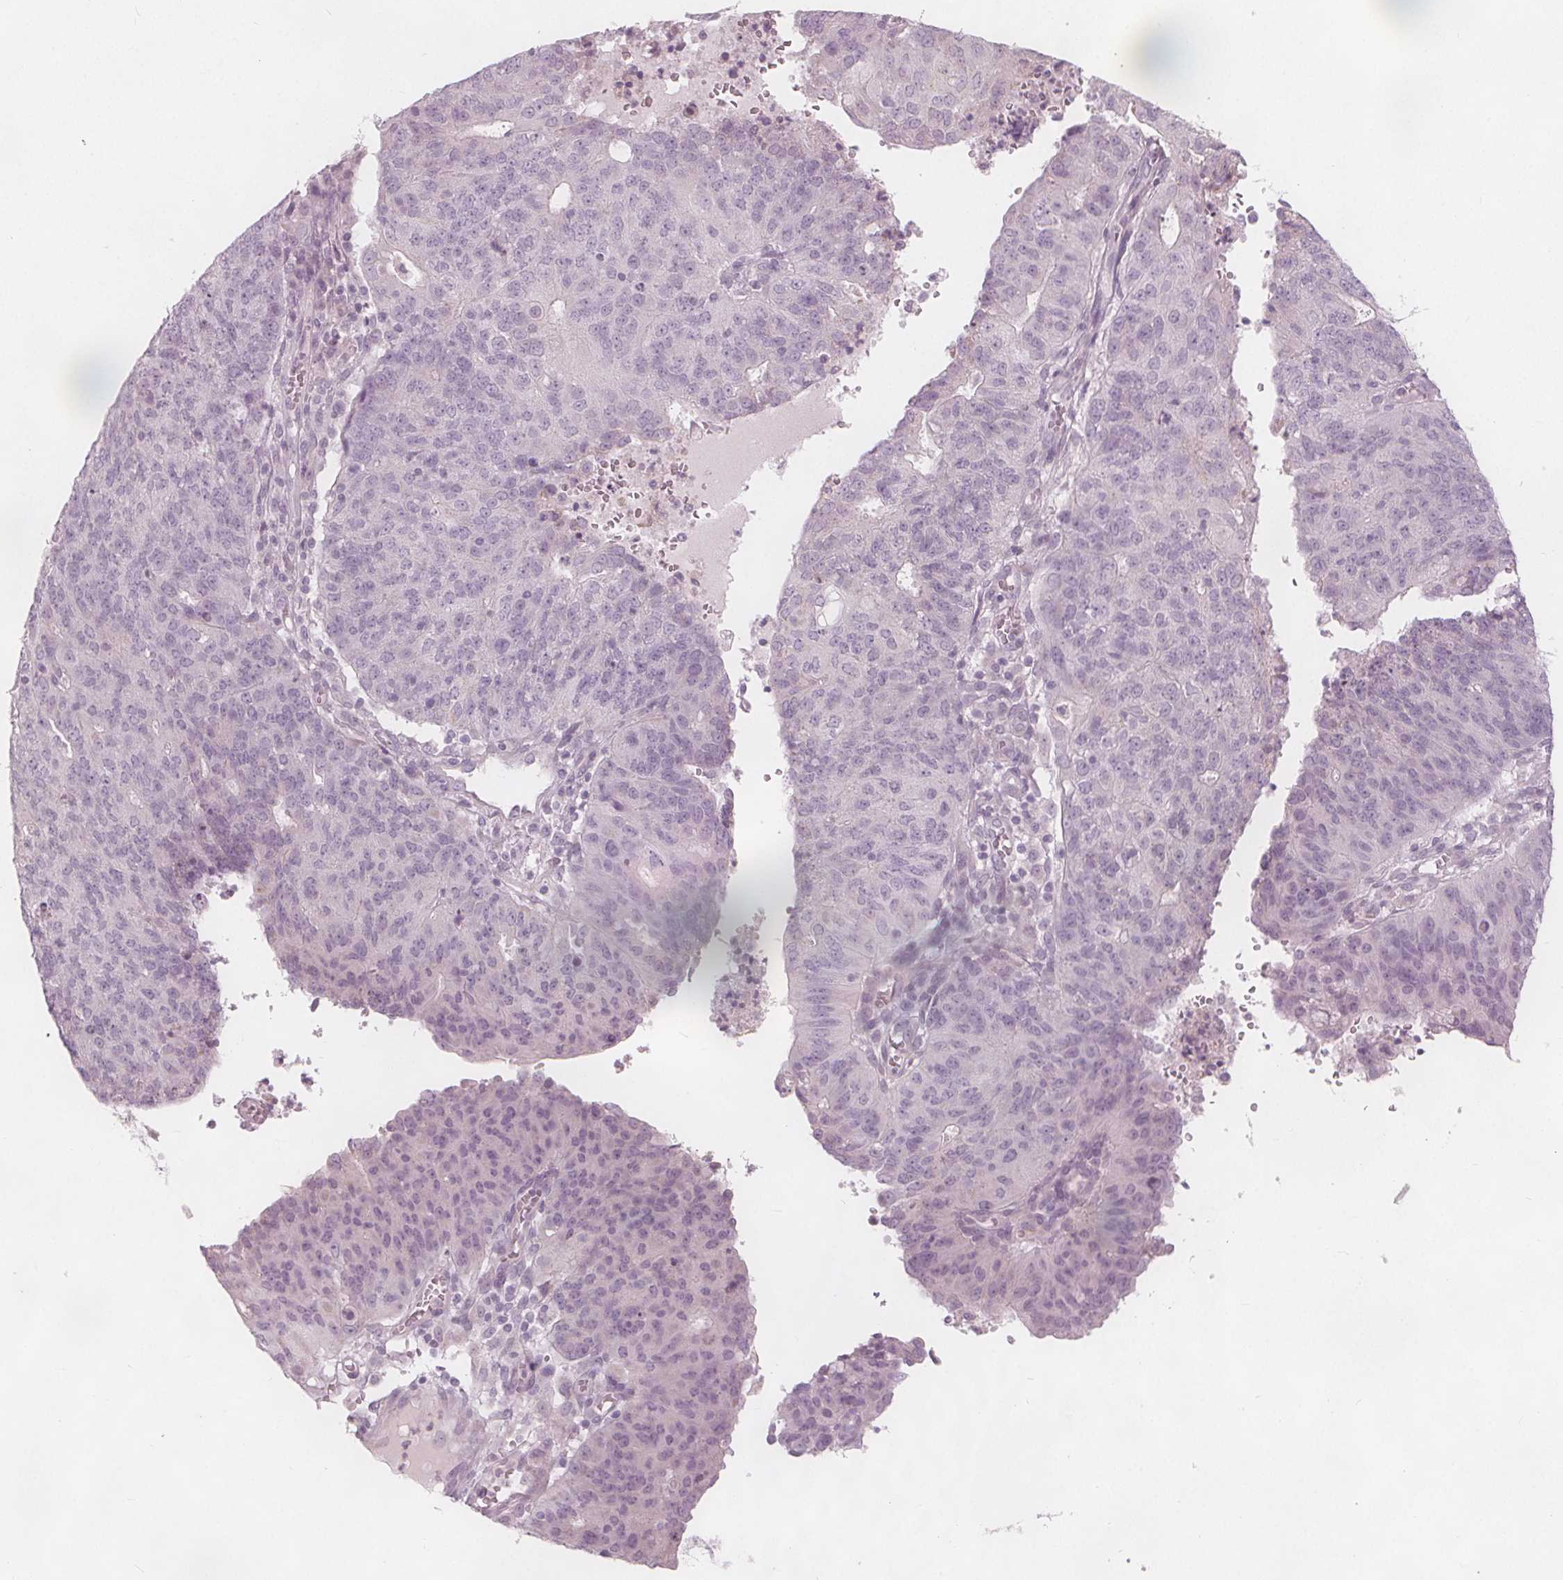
{"staining": {"intensity": "negative", "quantity": "none", "location": "none"}, "tissue": "endometrial cancer", "cell_type": "Tumor cells", "image_type": "cancer", "snomed": [{"axis": "morphology", "description": "Adenocarcinoma, NOS"}, {"axis": "topography", "description": "Endometrium"}], "caption": "Image shows no significant protein expression in tumor cells of endometrial adenocarcinoma.", "gene": "BRSK1", "patient": {"sex": "female", "age": 82}}